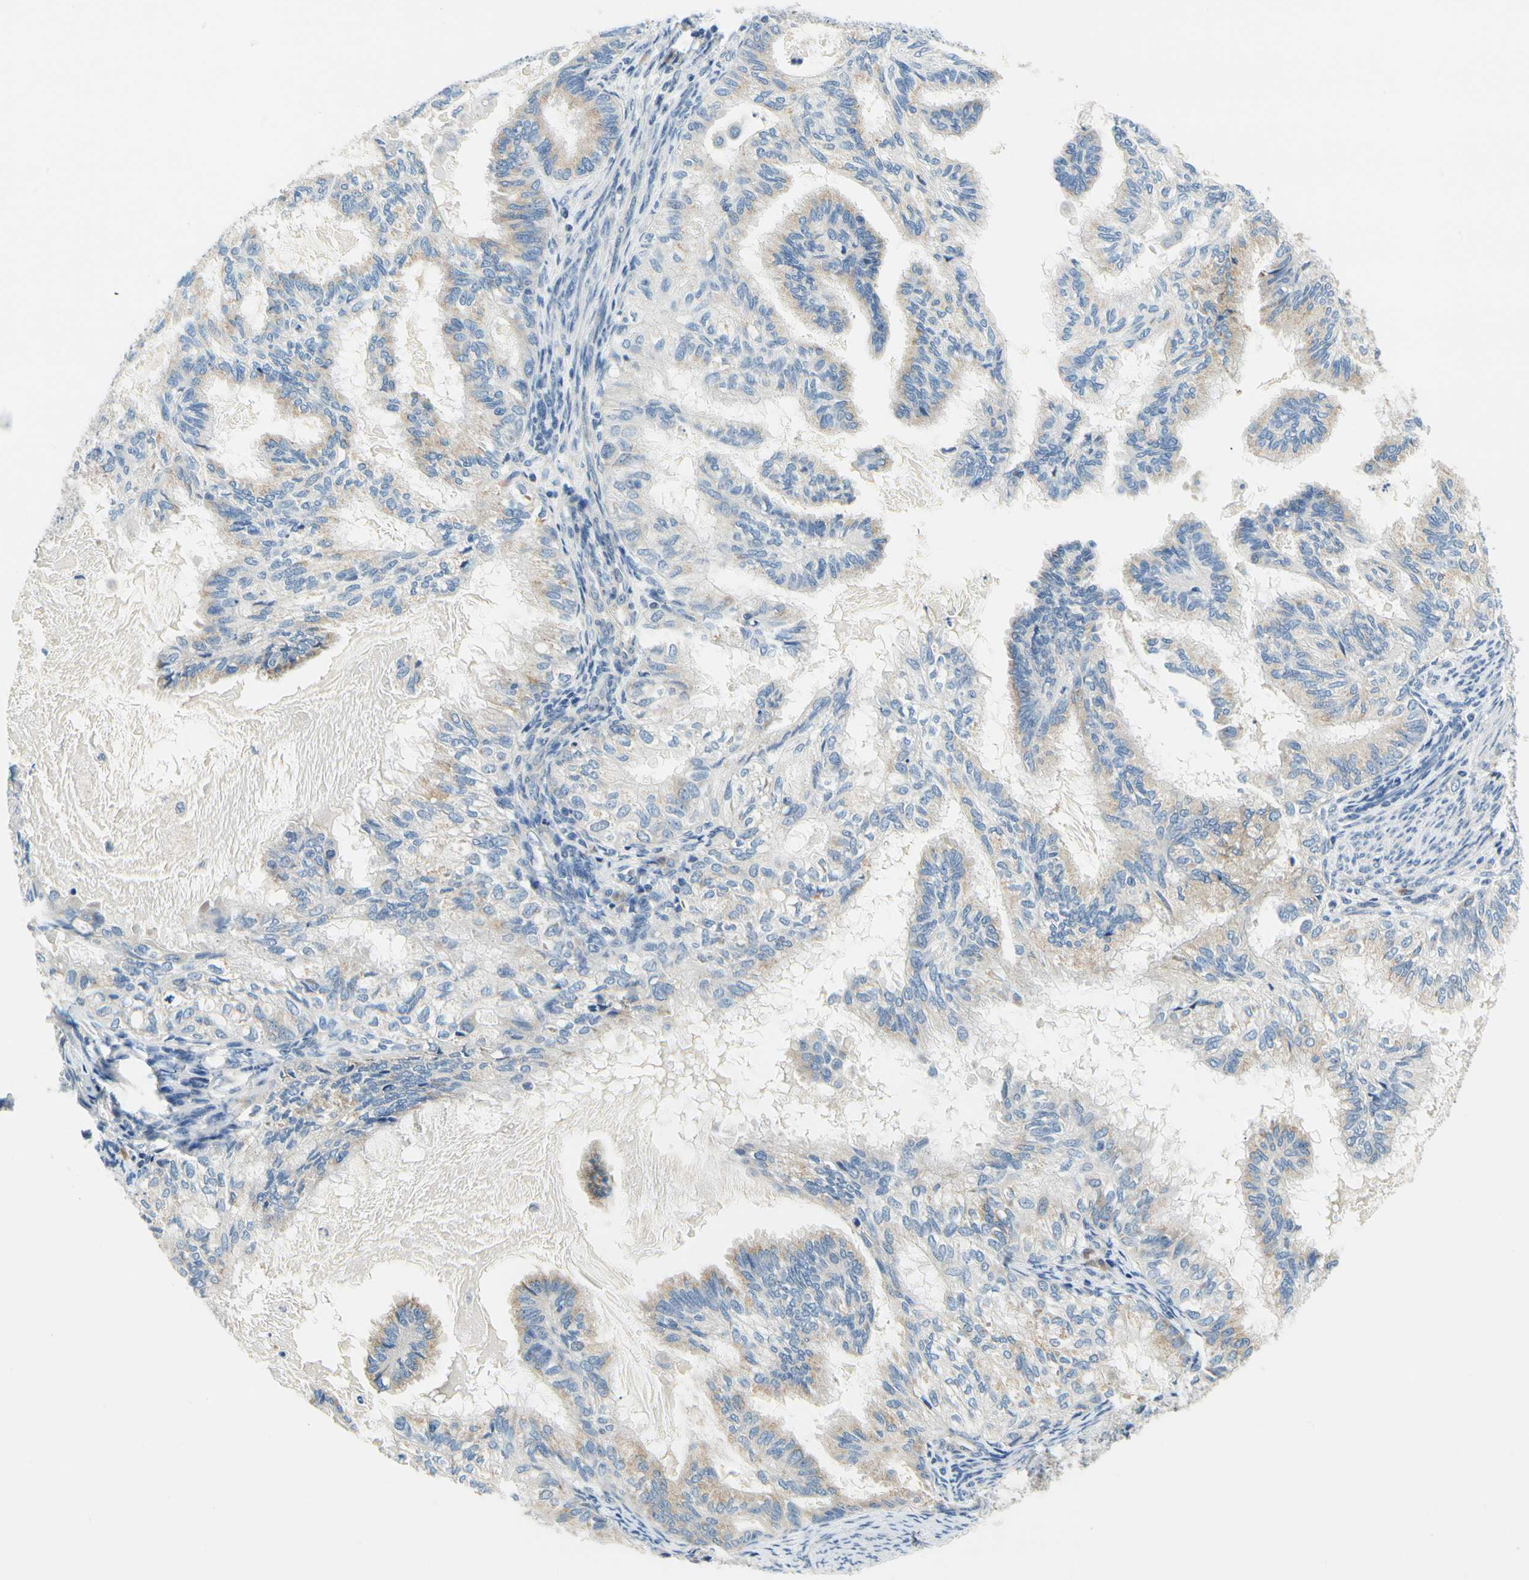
{"staining": {"intensity": "moderate", "quantity": "25%-75%", "location": "cytoplasmic/membranous"}, "tissue": "cervical cancer", "cell_type": "Tumor cells", "image_type": "cancer", "snomed": [{"axis": "morphology", "description": "Normal tissue, NOS"}, {"axis": "morphology", "description": "Adenocarcinoma, NOS"}, {"axis": "topography", "description": "Cervix"}, {"axis": "topography", "description": "Endometrium"}], "caption": "Immunohistochemistry (IHC) staining of cervical cancer (adenocarcinoma), which displays medium levels of moderate cytoplasmic/membranous positivity in approximately 25%-75% of tumor cells indicating moderate cytoplasmic/membranous protein expression. The staining was performed using DAB (brown) for protein detection and nuclei were counterstained in hematoxylin (blue).", "gene": "LRRC47", "patient": {"sex": "female", "age": 86}}